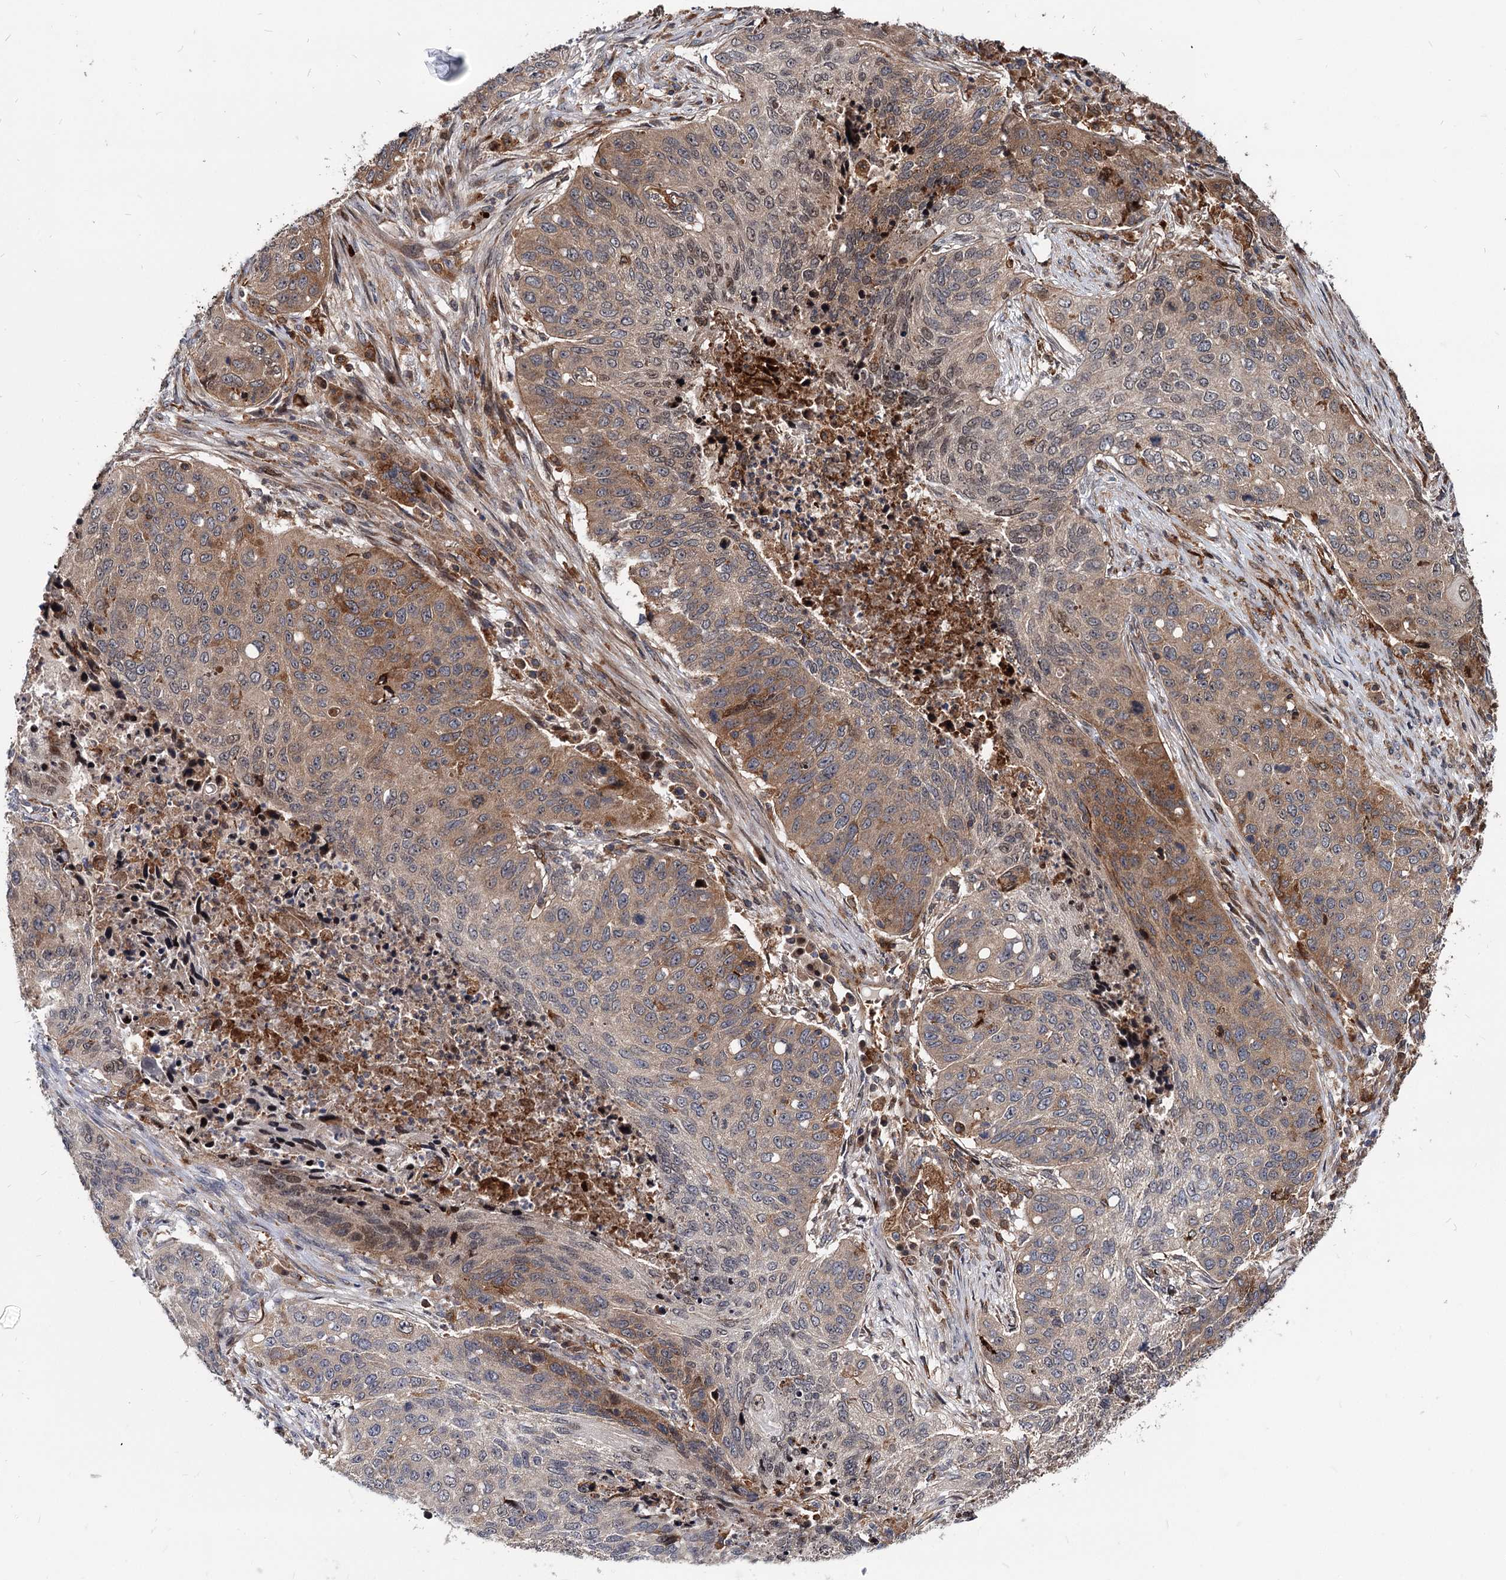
{"staining": {"intensity": "weak", "quantity": "25%-75%", "location": "cytoplasmic/membranous,nuclear"}, "tissue": "lung cancer", "cell_type": "Tumor cells", "image_type": "cancer", "snomed": [{"axis": "morphology", "description": "Squamous cell carcinoma, NOS"}, {"axis": "topography", "description": "Lung"}], "caption": "Immunohistochemistry micrograph of neoplastic tissue: human lung squamous cell carcinoma stained using immunohistochemistry displays low levels of weak protein expression localized specifically in the cytoplasmic/membranous and nuclear of tumor cells, appearing as a cytoplasmic/membranous and nuclear brown color.", "gene": "RNF111", "patient": {"sex": "female", "age": 63}}